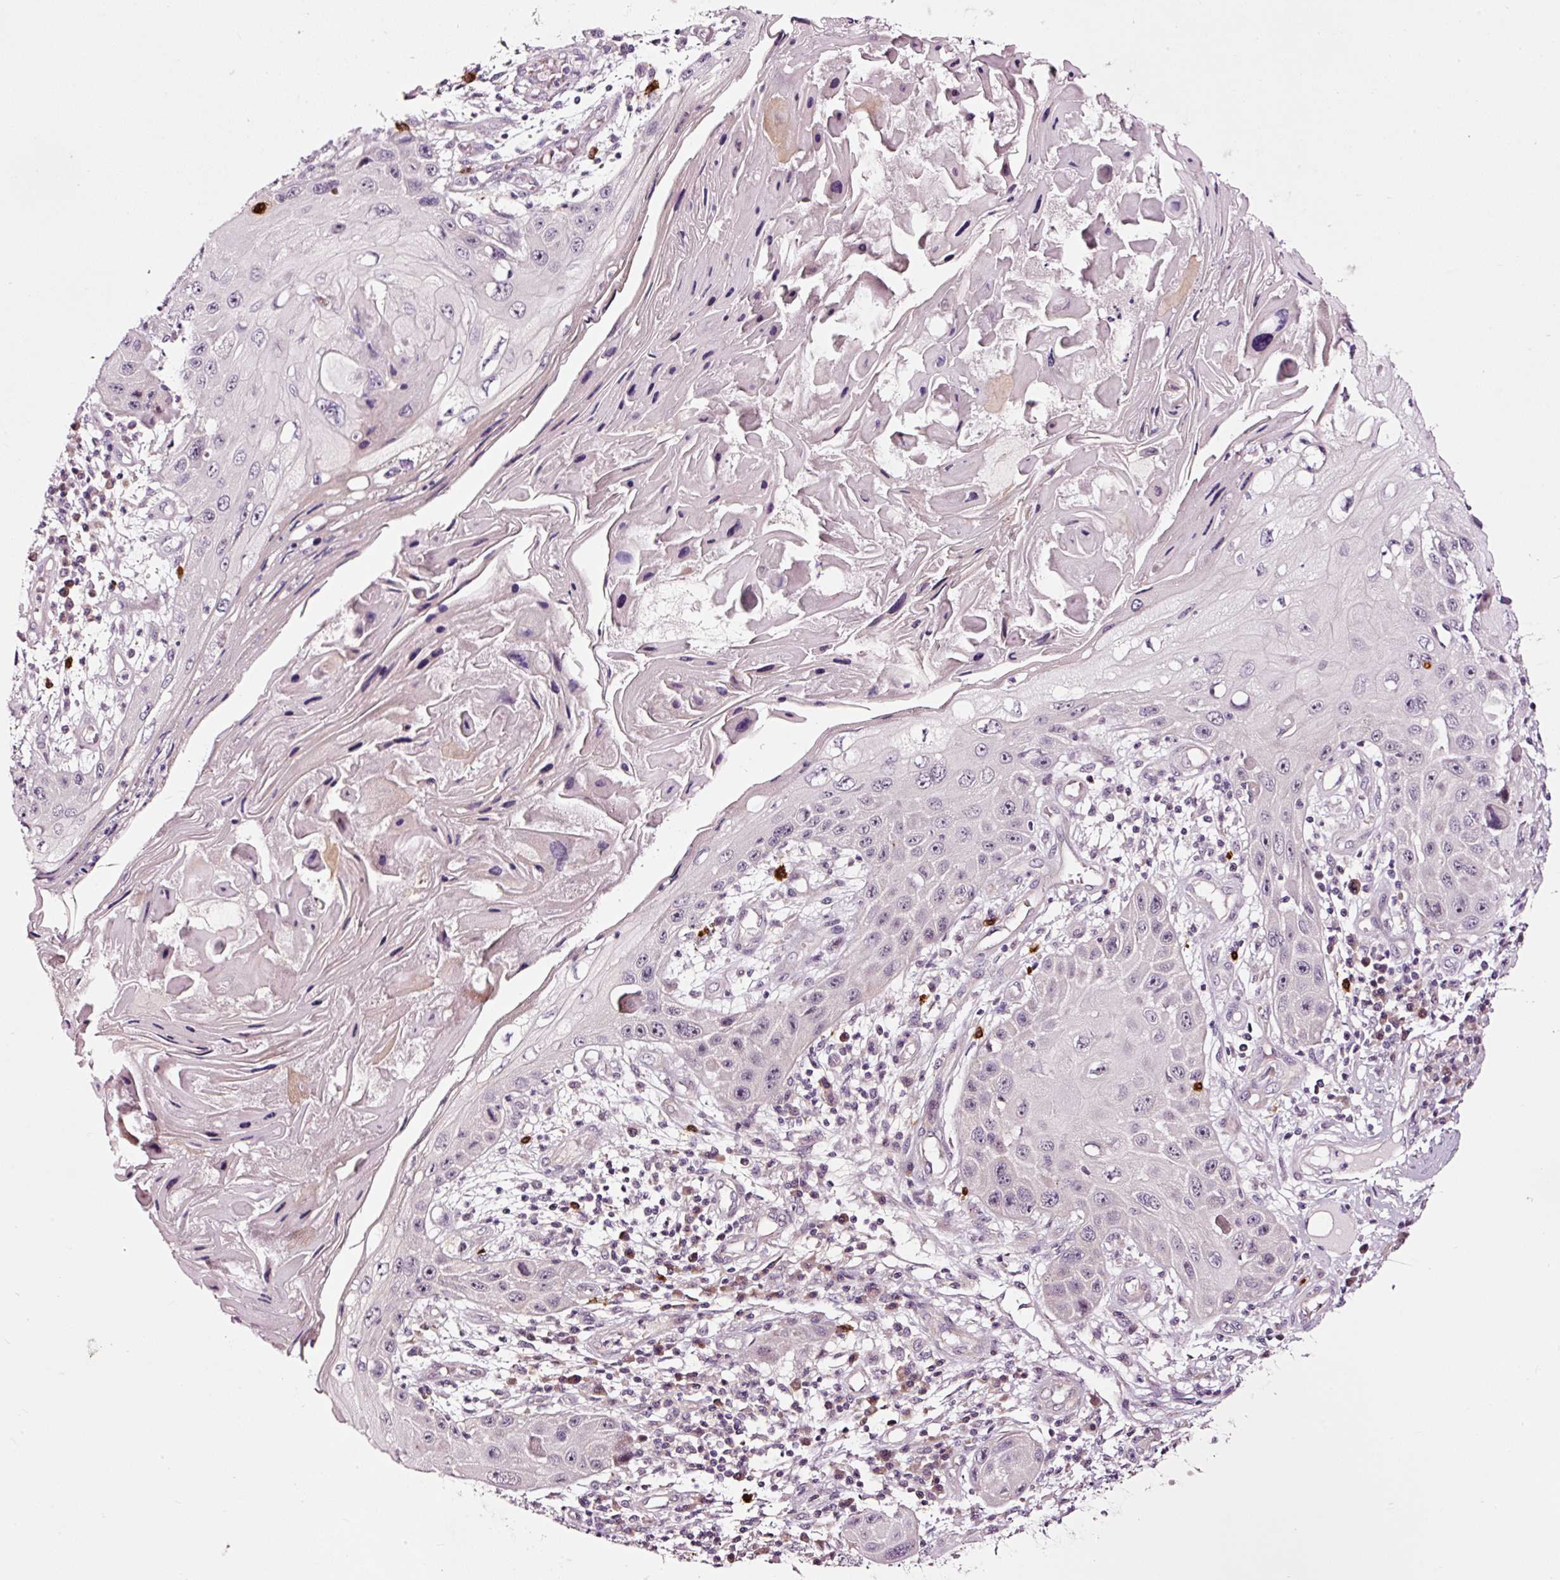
{"staining": {"intensity": "negative", "quantity": "none", "location": "none"}, "tissue": "skin cancer", "cell_type": "Tumor cells", "image_type": "cancer", "snomed": [{"axis": "morphology", "description": "Squamous cell carcinoma, NOS"}, {"axis": "topography", "description": "Skin"}, {"axis": "topography", "description": "Vulva"}], "caption": "A histopathology image of squamous cell carcinoma (skin) stained for a protein reveals no brown staining in tumor cells.", "gene": "UTP14A", "patient": {"sex": "female", "age": 44}}